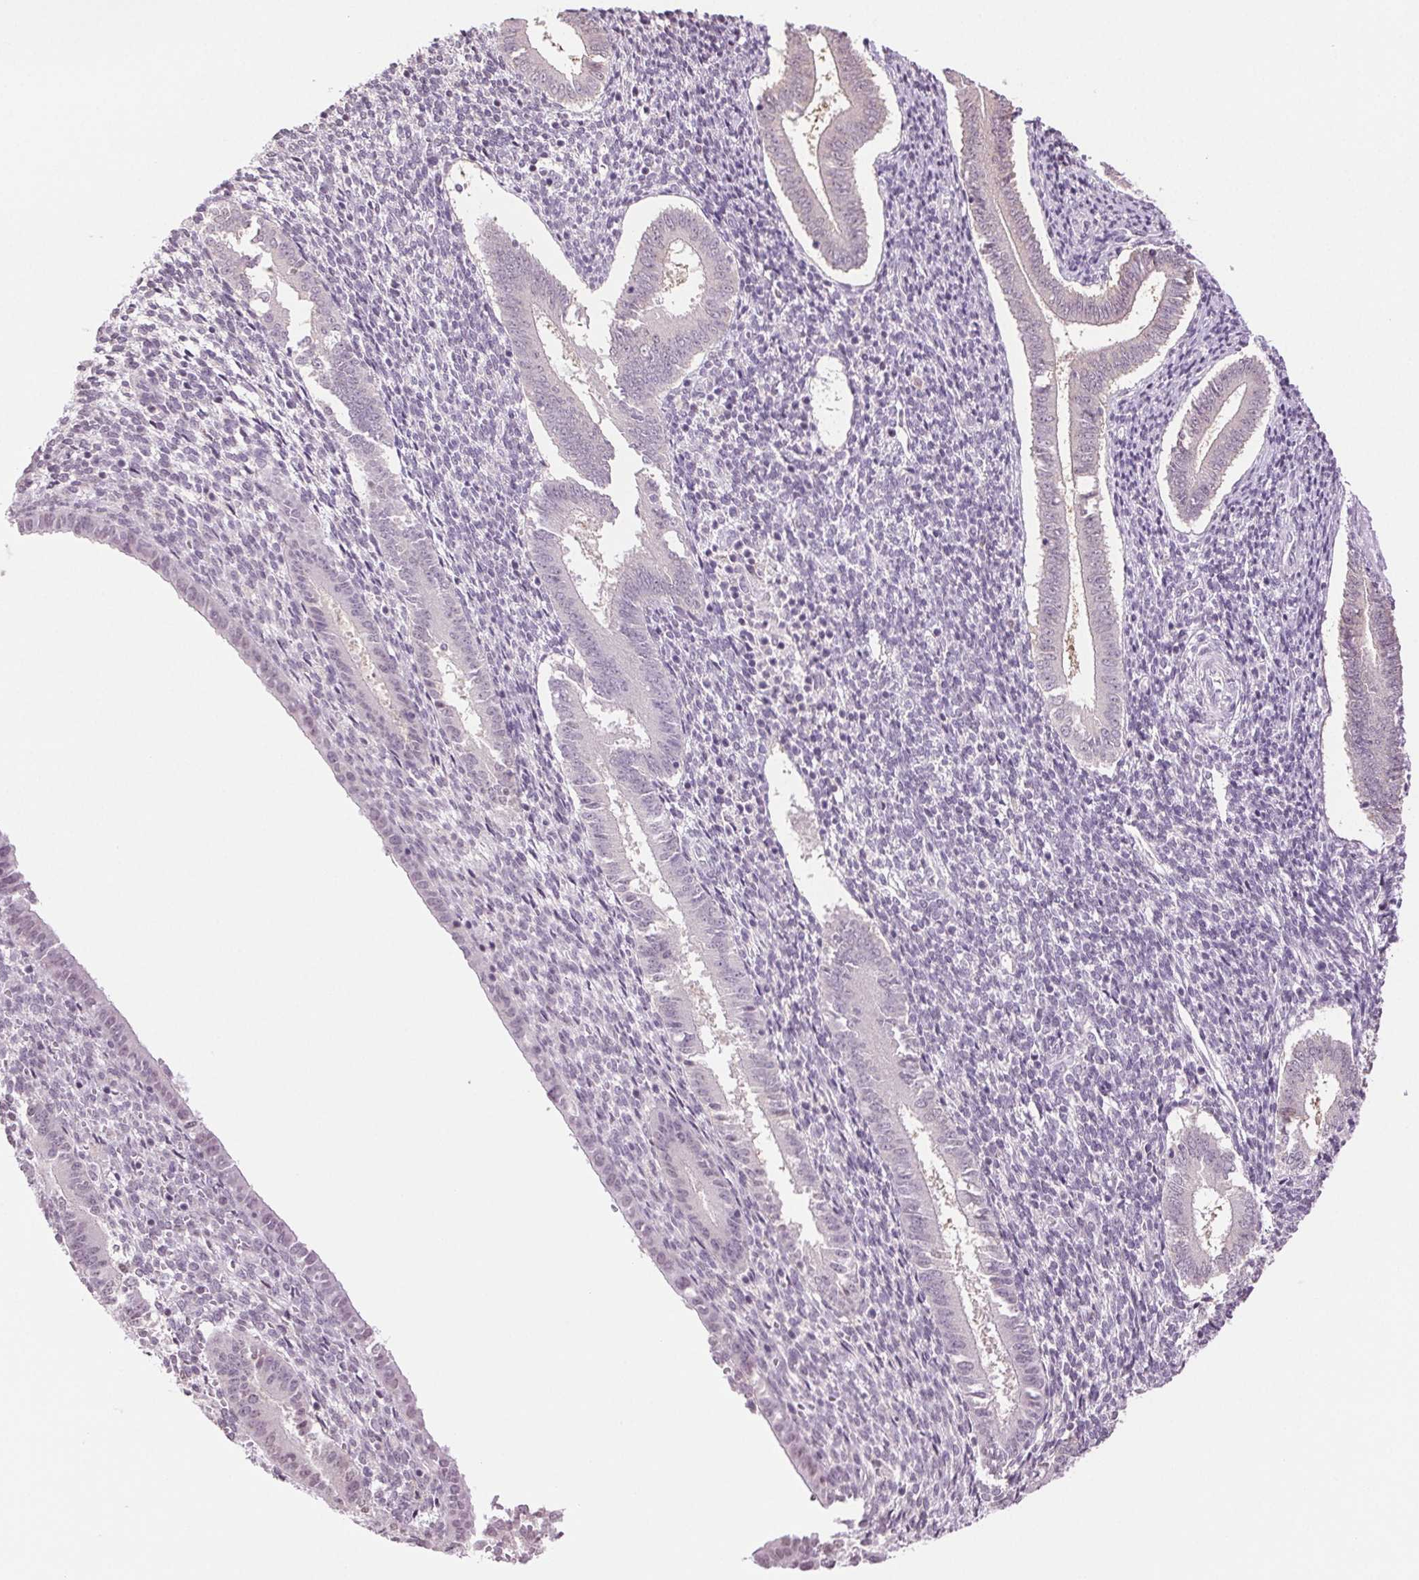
{"staining": {"intensity": "negative", "quantity": "none", "location": "none"}, "tissue": "endometrium", "cell_type": "Cells in endometrial stroma", "image_type": "normal", "snomed": [{"axis": "morphology", "description": "Normal tissue, NOS"}, {"axis": "topography", "description": "Endometrium"}], "caption": "The histopathology image displays no staining of cells in endometrial stroma in benign endometrium.", "gene": "TNNT3", "patient": {"sex": "female", "age": 25}}